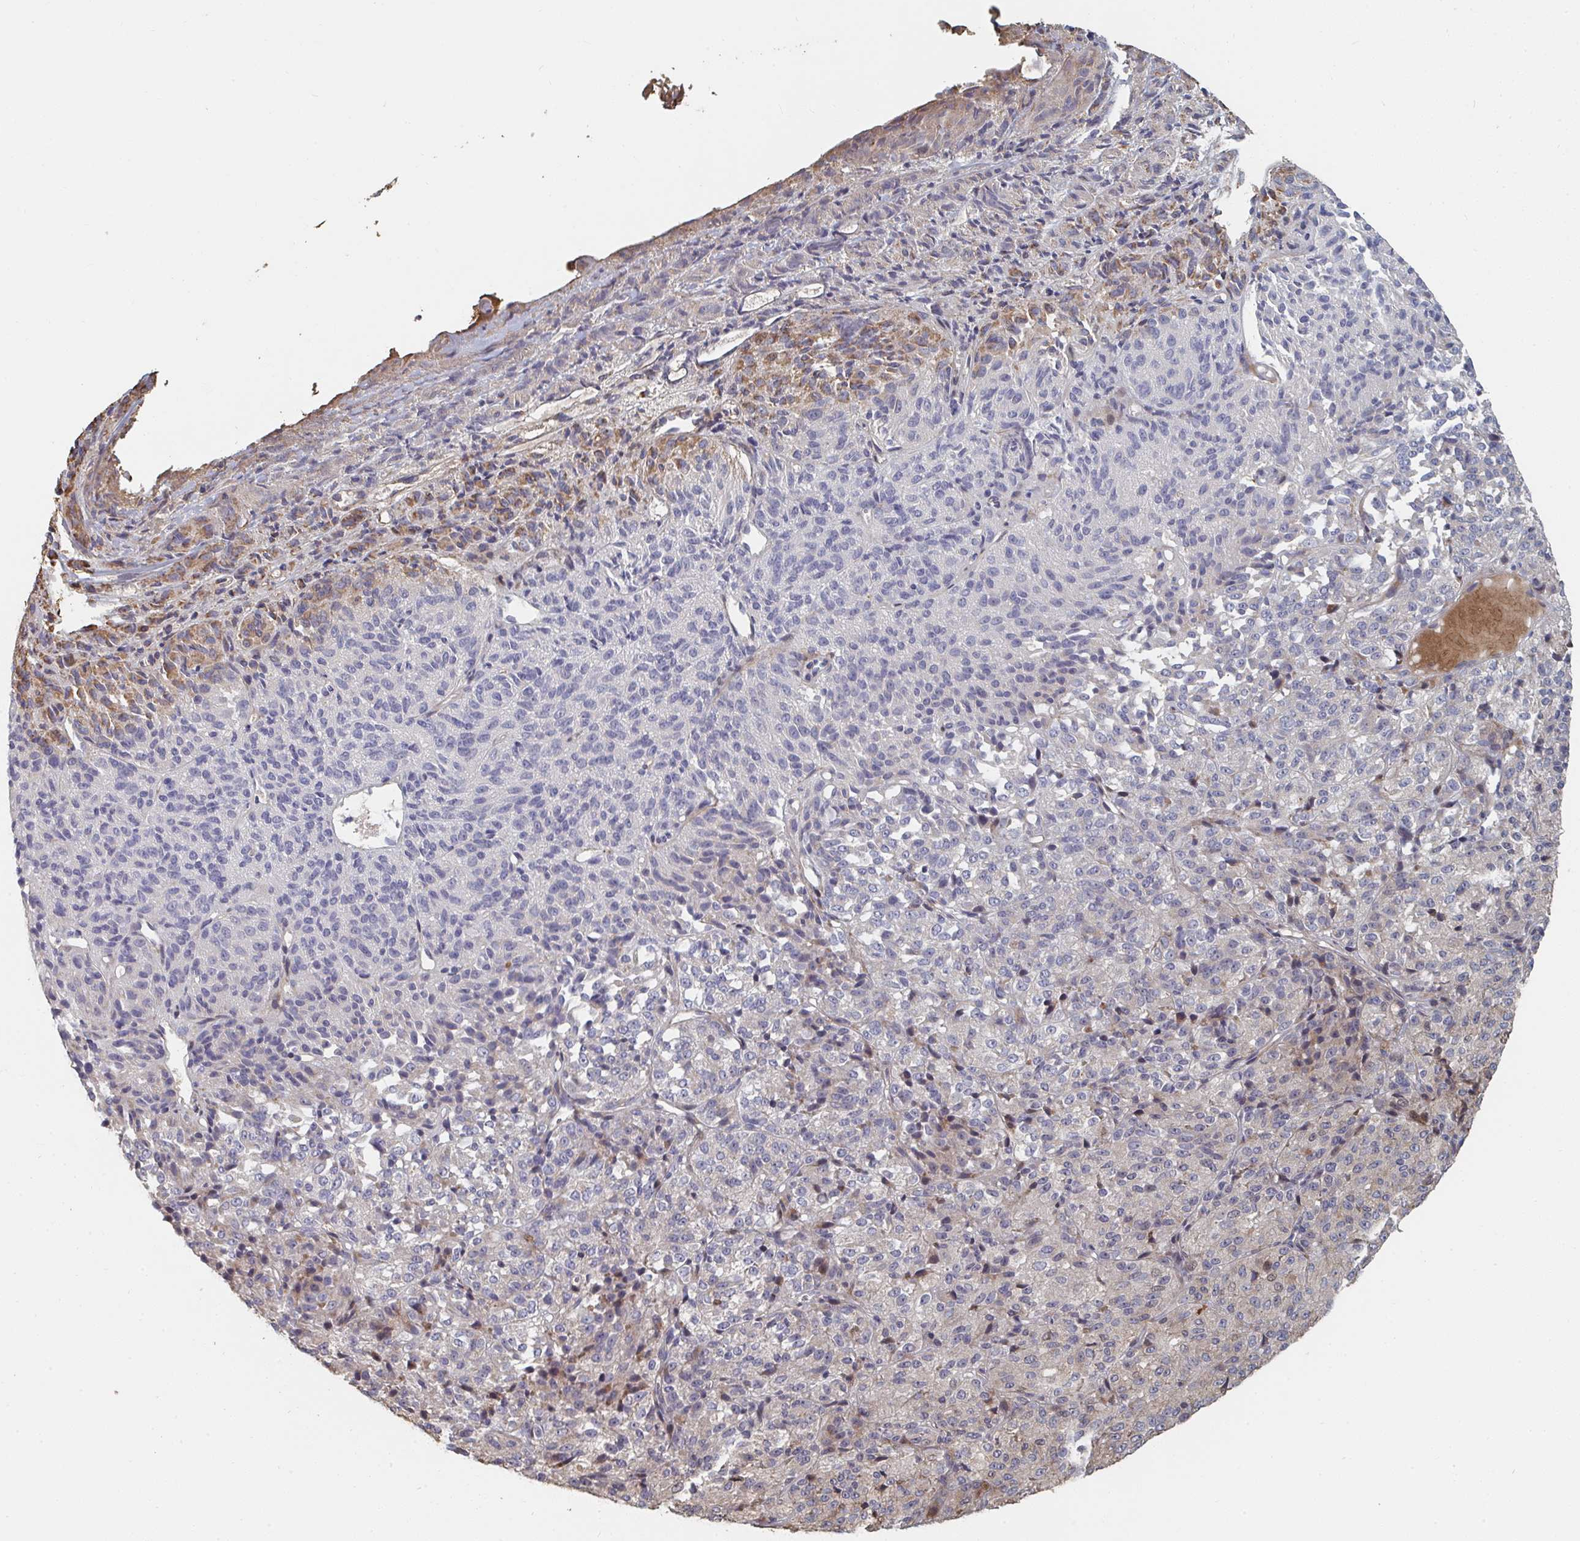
{"staining": {"intensity": "weak", "quantity": "<25%", "location": "cytoplasmic/membranous"}, "tissue": "melanoma", "cell_type": "Tumor cells", "image_type": "cancer", "snomed": [{"axis": "morphology", "description": "Malignant melanoma, Metastatic site"}, {"axis": "topography", "description": "Brain"}], "caption": "Immunohistochemical staining of human malignant melanoma (metastatic site) reveals no significant staining in tumor cells.", "gene": "PTEN", "patient": {"sex": "female", "age": 56}}